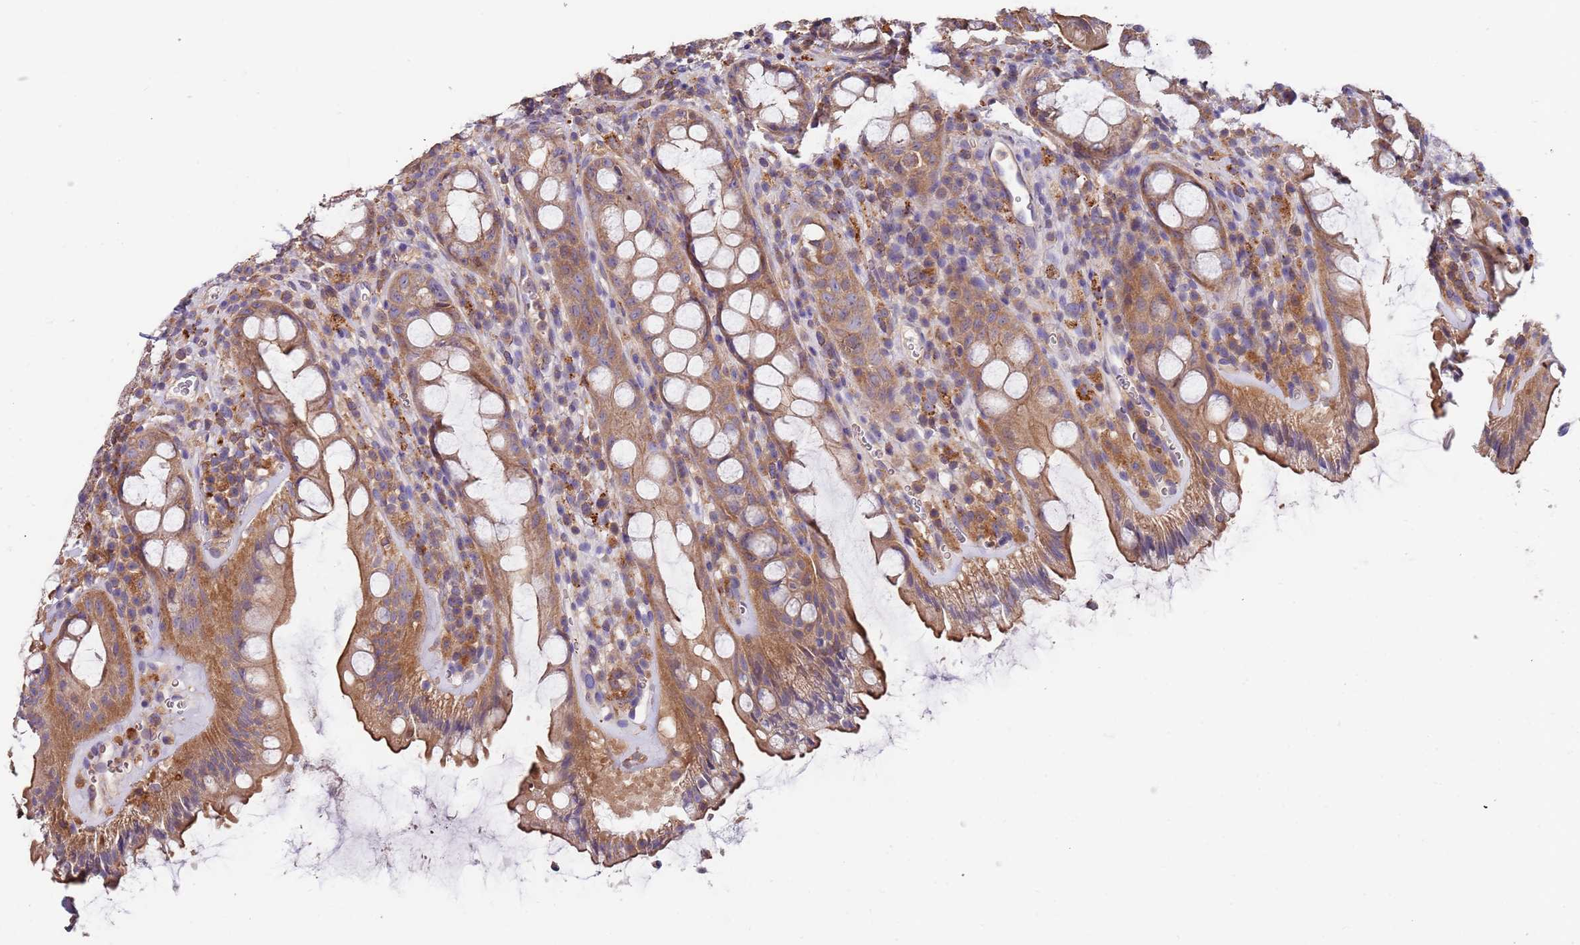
{"staining": {"intensity": "moderate", "quantity": ">75%", "location": "cytoplasmic/membranous"}, "tissue": "rectum", "cell_type": "Glandular cells", "image_type": "normal", "snomed": [{"axis": "morphology", "description": "Normal tissue, NOS"}, {"axis": "topography", "description": "Rectum"}], "caption": "IHC of unremarkable human rectum displays medium levels of moderate cytoplasmic/membranous positivity in approximately >75% of glandular cells. Nuclei are stained in blue.", "gene": "SYT4", "patient": {"sex": "female", "age": 57}}